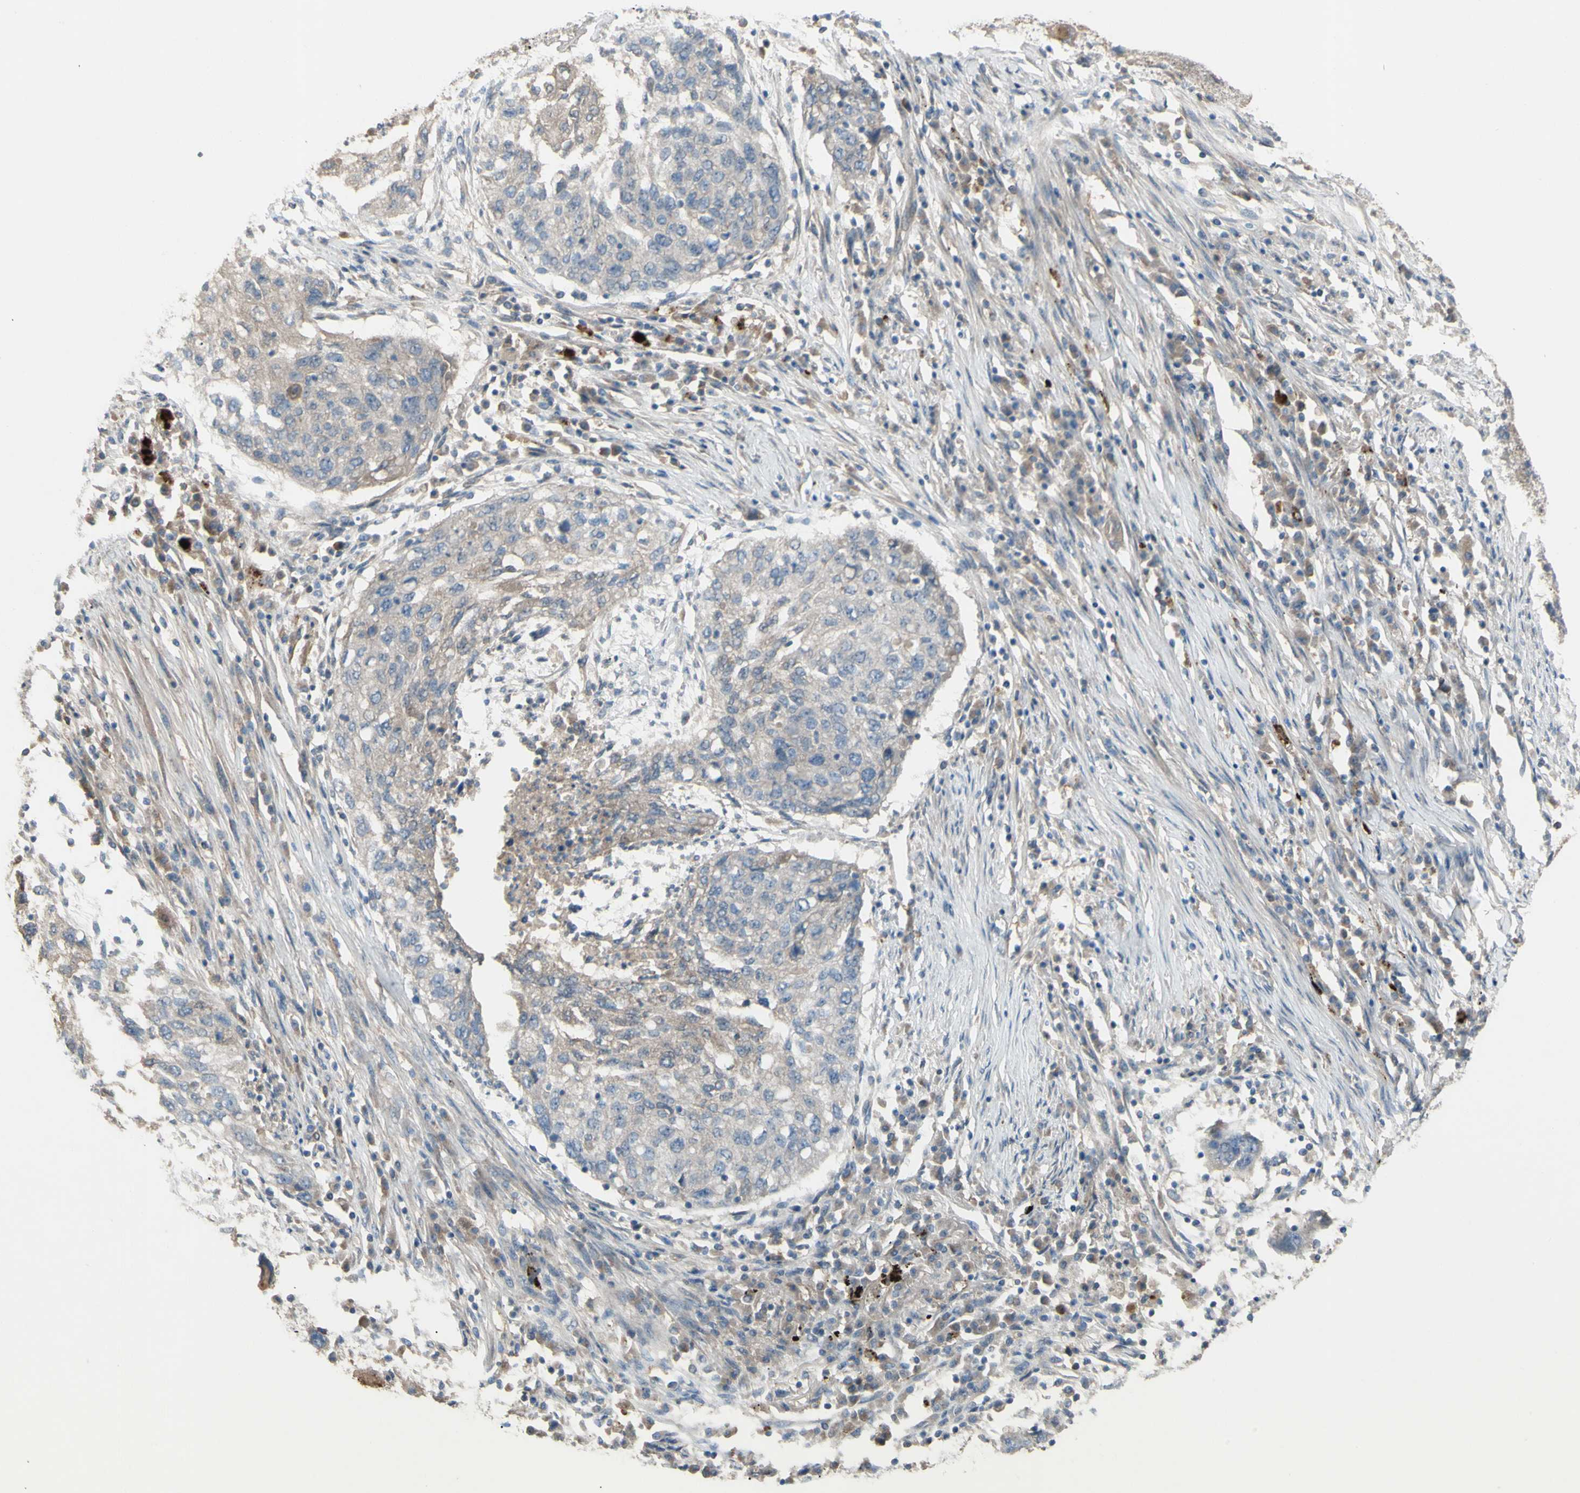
{"staining": {"intensity": "weak", "quantity": "25%-75%", "location": "cytoplasmic/membranous"}, "tissue": "lung cancer", "cell_type": "Tumor cells", "image_type": "cancer", "snomed": [{"axis": "morphology", "description": "Squamous cell carcinoma, NOS"}, {"axis": "topography", "description": "Lung"}], "caption": "DAB (3,3'-diaminobenzidine) immunohistochemical staining of squamous cell carcinoma (lung) reveals weak cytoplasmic/membranous protein staining in approximately 25%-75% of tumor cells.", "gene": "AFP", "patient": {"sex": "female", "age": 63}}